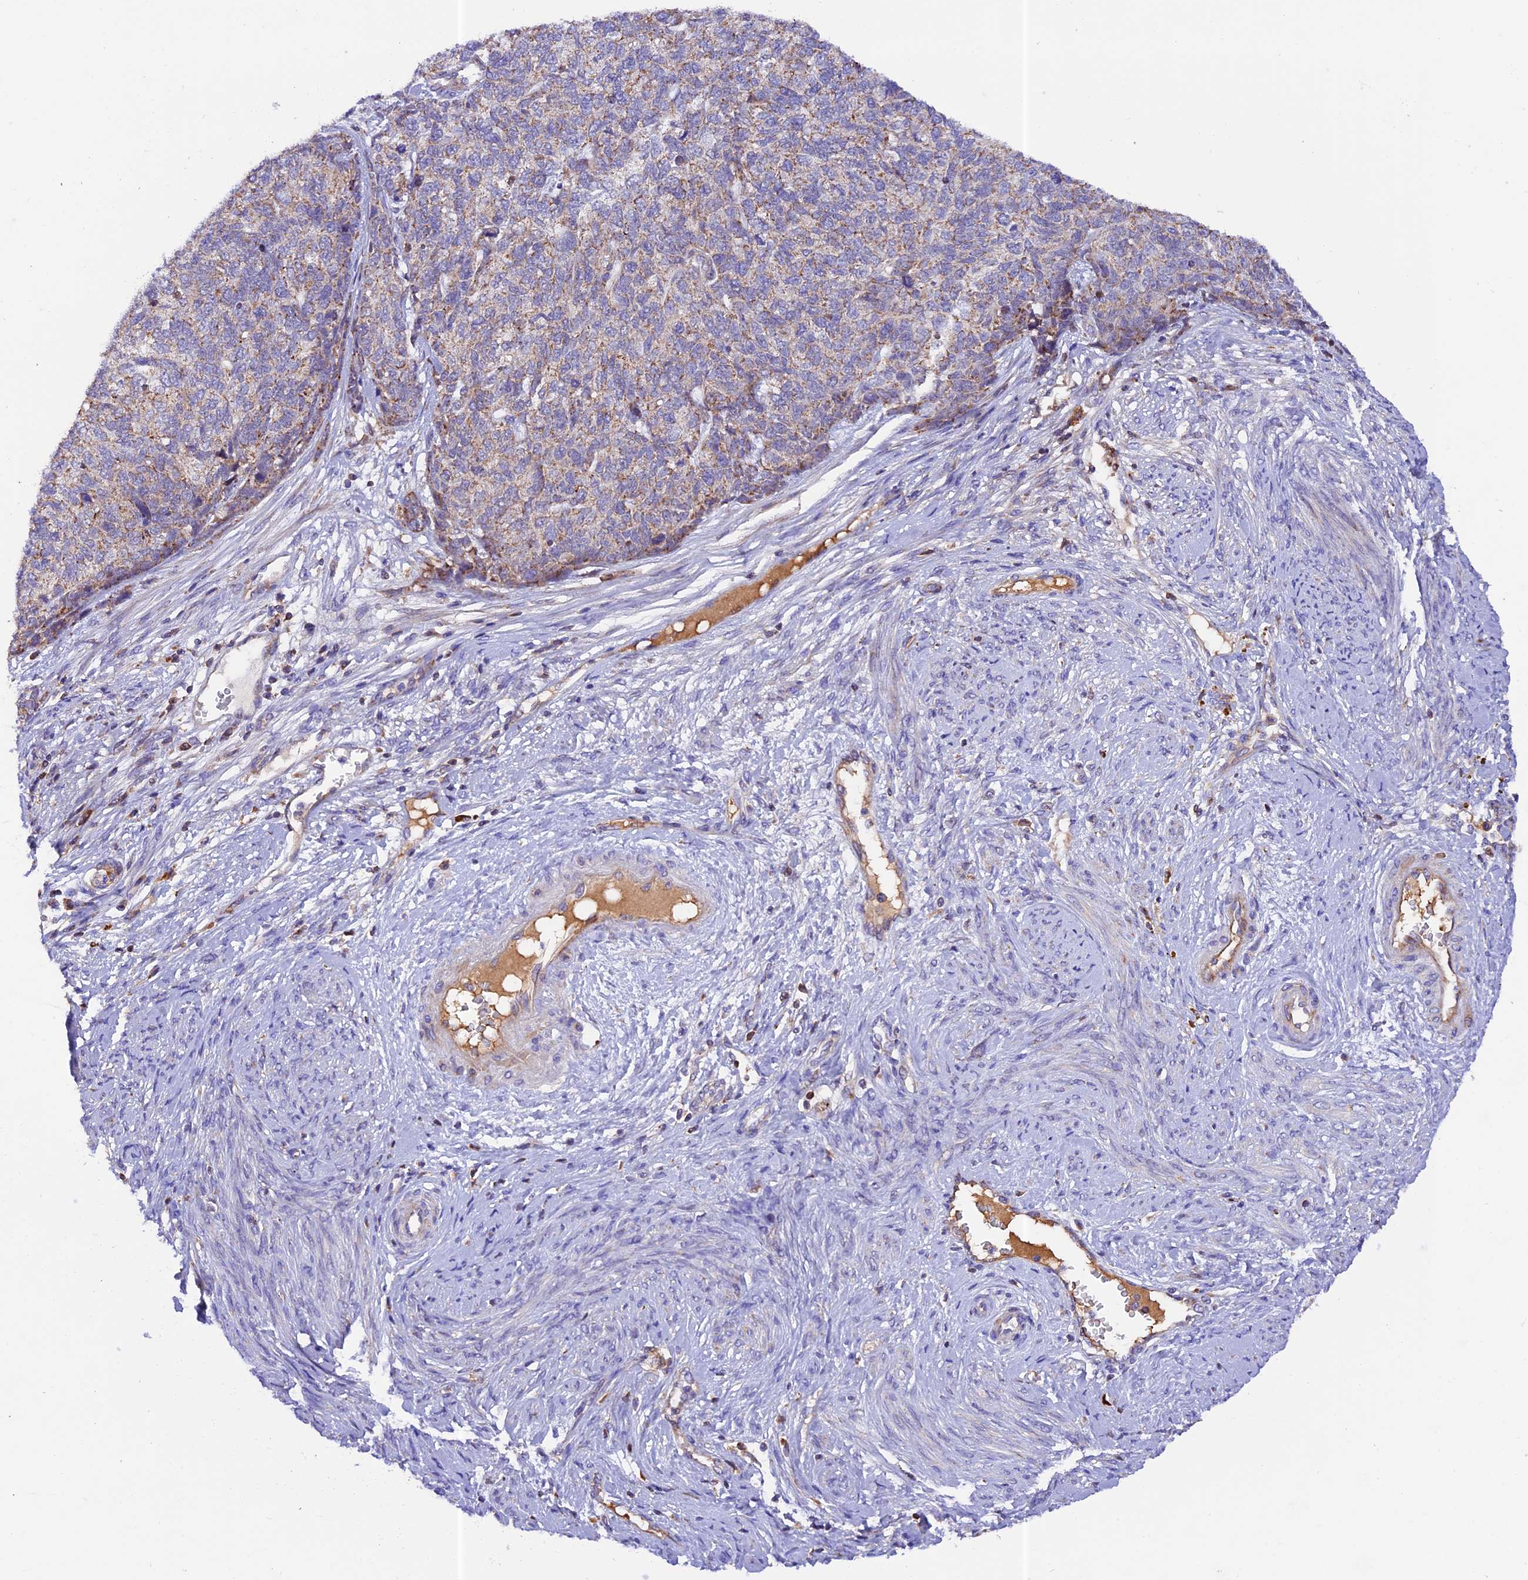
{"staining": {"intensity": "weak", "quantity": ">75%", "location": "cytoplasmic/membranous"}, "tissue": "cervical cancer", "cell_type": "Tumor cells", "image_type": "cancer", "snomed": [{"axis": "morphology", "description": "Squamous cell carcinoma, NOS"}, {"axis": "topography", "description": "Cervix"}], "caption": "Immunohistochemical staining of human squamous cell carcinoma (cervical) reveals weak cytoplasmic/membranous protein staining in approximately >75% of tumor cells.", "gene": "METTL22", "patient": {"sex": "female", "age": 63}}